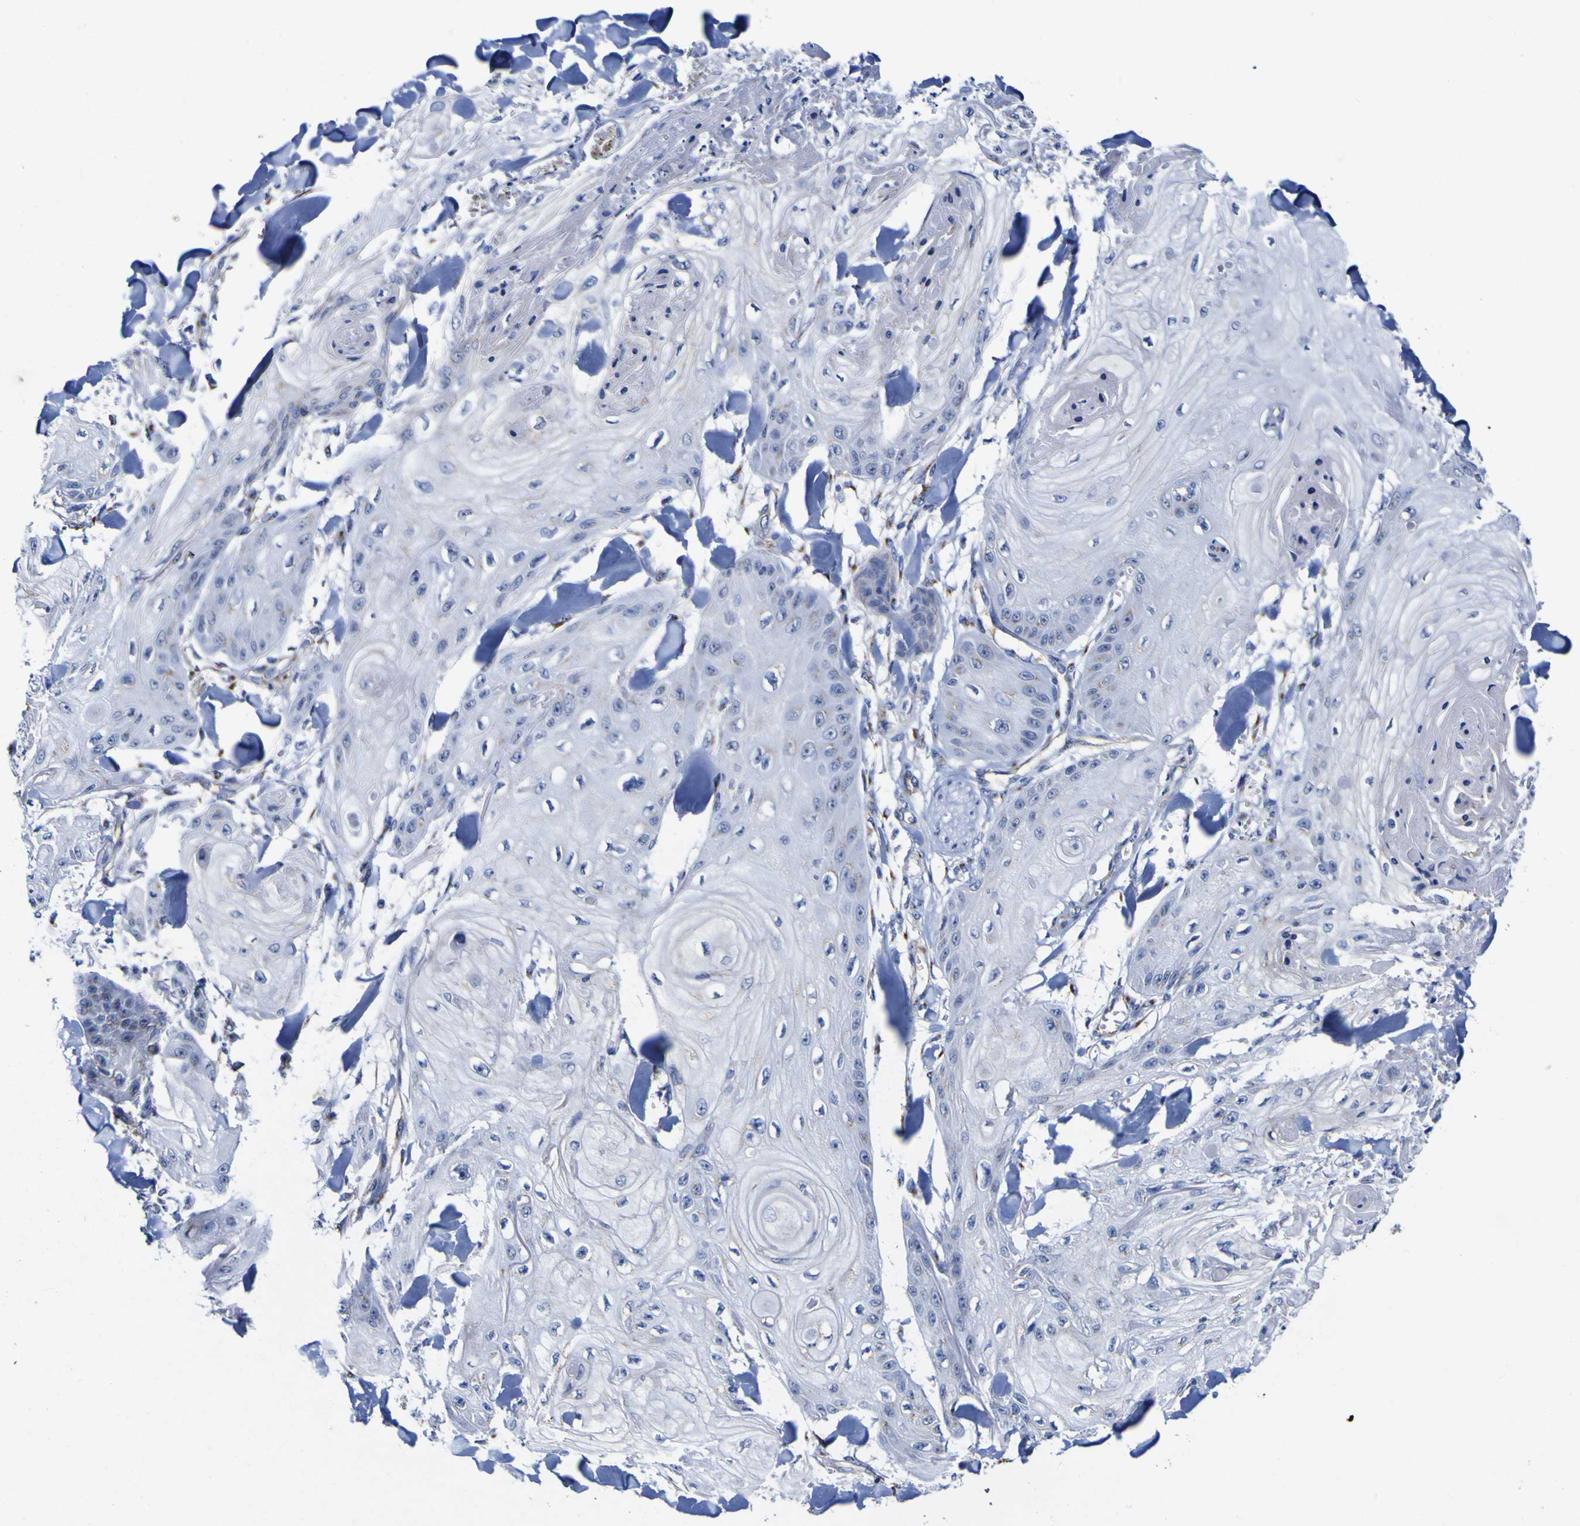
{"staining": {"intensity": "weak", "quantity": "<25%", "location": "cytoplasmic/membranous"}, "tissue": "skin cancer", "cell_type": "Tumor cells", "image_type": "cancer", "snomed": [{"axis": "morphology", "description": "Squamous cell carcinoma, NOS"}, {"axis": "topography", "description": "Skin"}], "caption": "A high-resolution micrograph shows immunohistochemistry staining of skin squamous cell carcinoma, which exhibits no significant expression in tumor cells.", "gene": "GOLM1", "patient": {"sex": "male", "age": 74}}